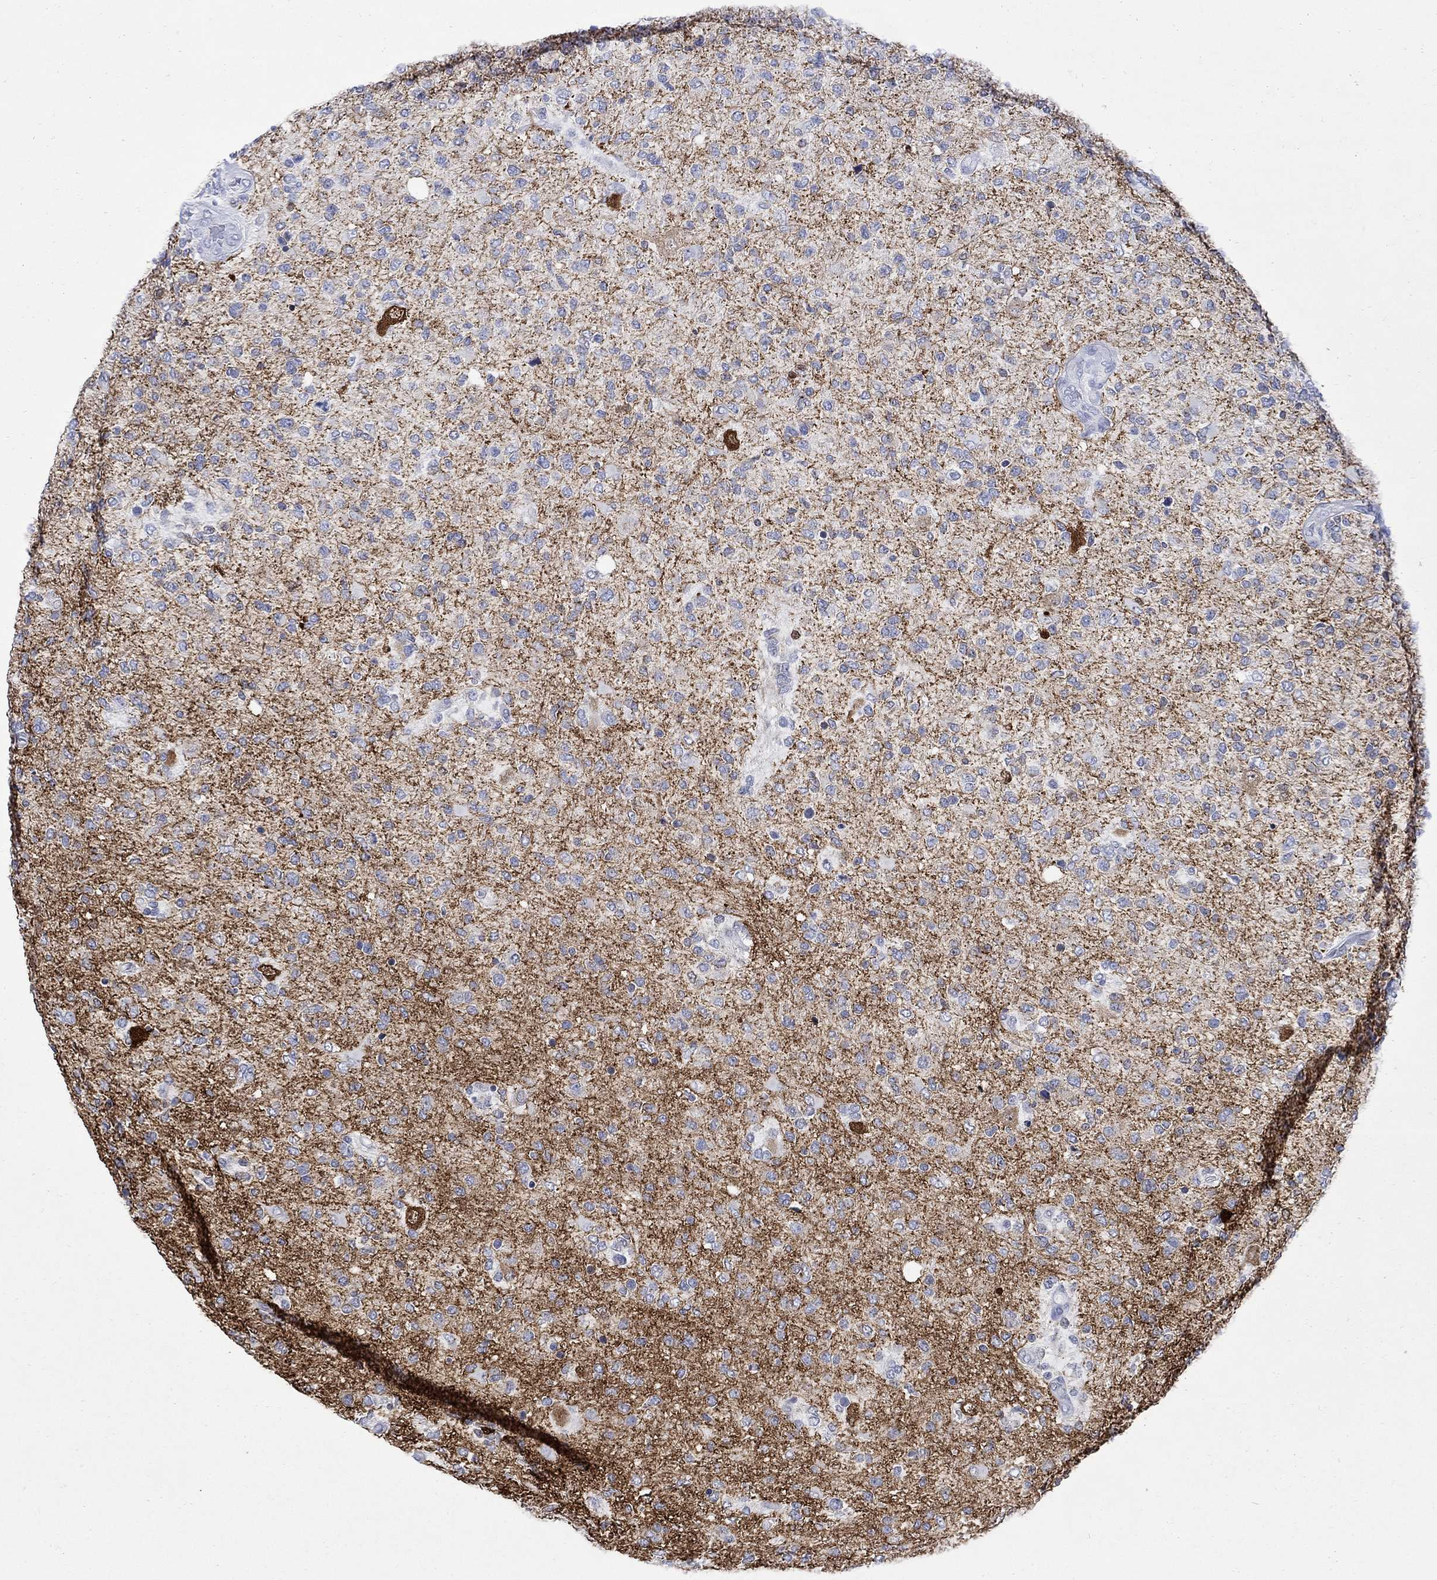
{"staining": {"intensity": "negative", "quantity": "none", "location": "none"}, "tissue": "glioma", "cell_type": "Tumor cells", "image_type": "cancer", "snomed": [{"axis": "morphology", "description": "Glioma, malignant, High grade"}, {"axis": "topography", "description": "Cerebral cortex"}], "caption": "A high-resolution image shows IHC staining of malignant high-grade glioma, which demonstrates no significant staining in tumor cells.", "gene": "CPLX2", "patient": {"sex": "male", "age": 70}}